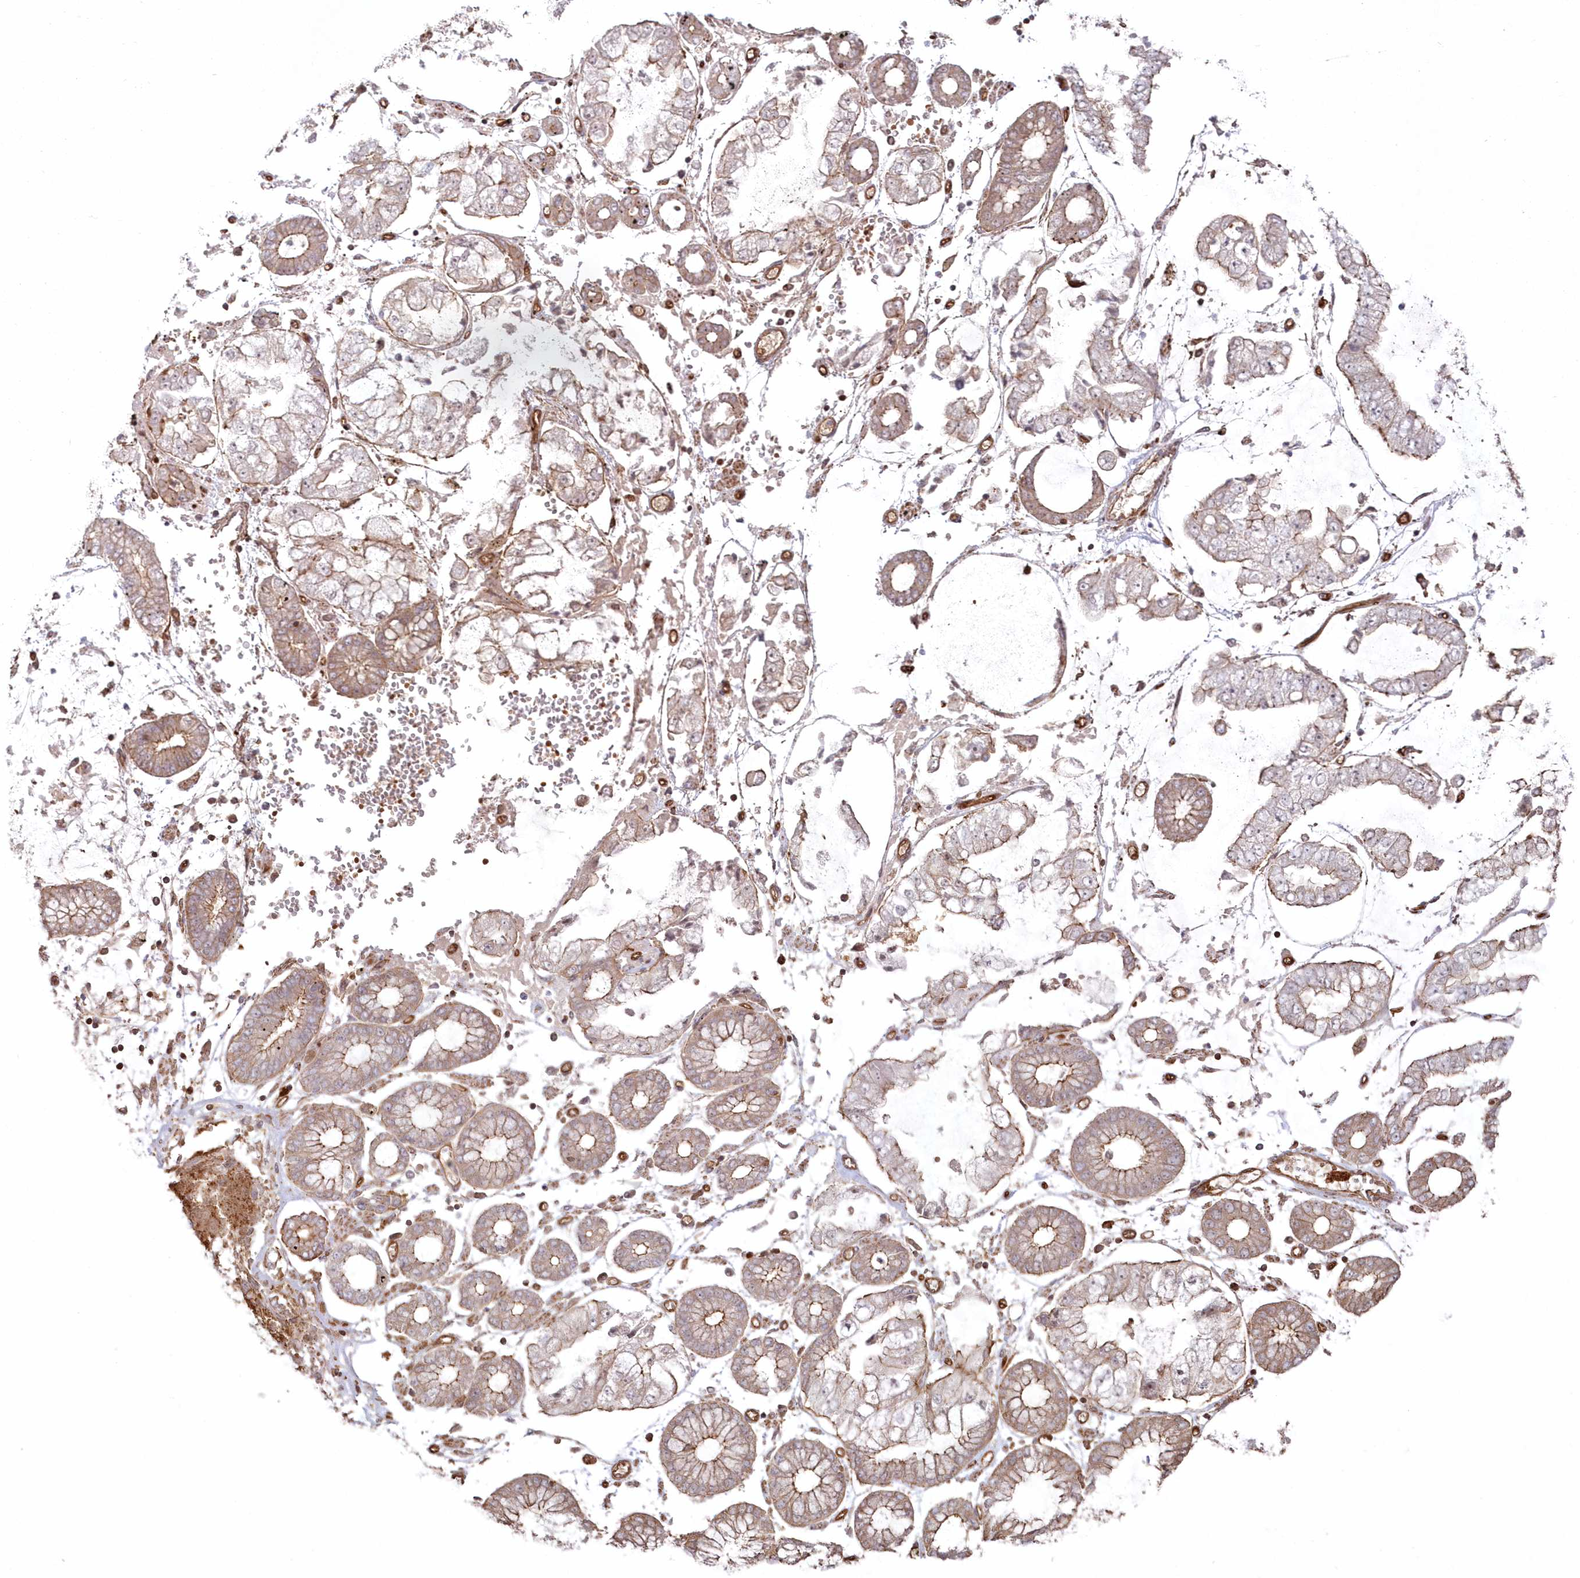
{"staining": {"intensity": "moderate", "quantity": "25%-75%", "location": "cytoplasmic/membranous"}, "tissue": "stomach cancer", "cell_type": "Tumor cells", "image_type": "cancer", "snomed": [{"axis": "morphology", "description": "Adenocarcinoma, NOS"}, {"axis": "topography", "description": "Stomach"}], "caption": "Protein expression by immunohistochemistry (IHC) displays moderate cytoplasmic/membranous staining in about 25%-75% of tumor cells in stomach adenocarcinoma. The protein is shown in brown color, while the nuclei are stained blue.", "gene": "RGCC", "patient": {"sex": "male", "age": 76}}